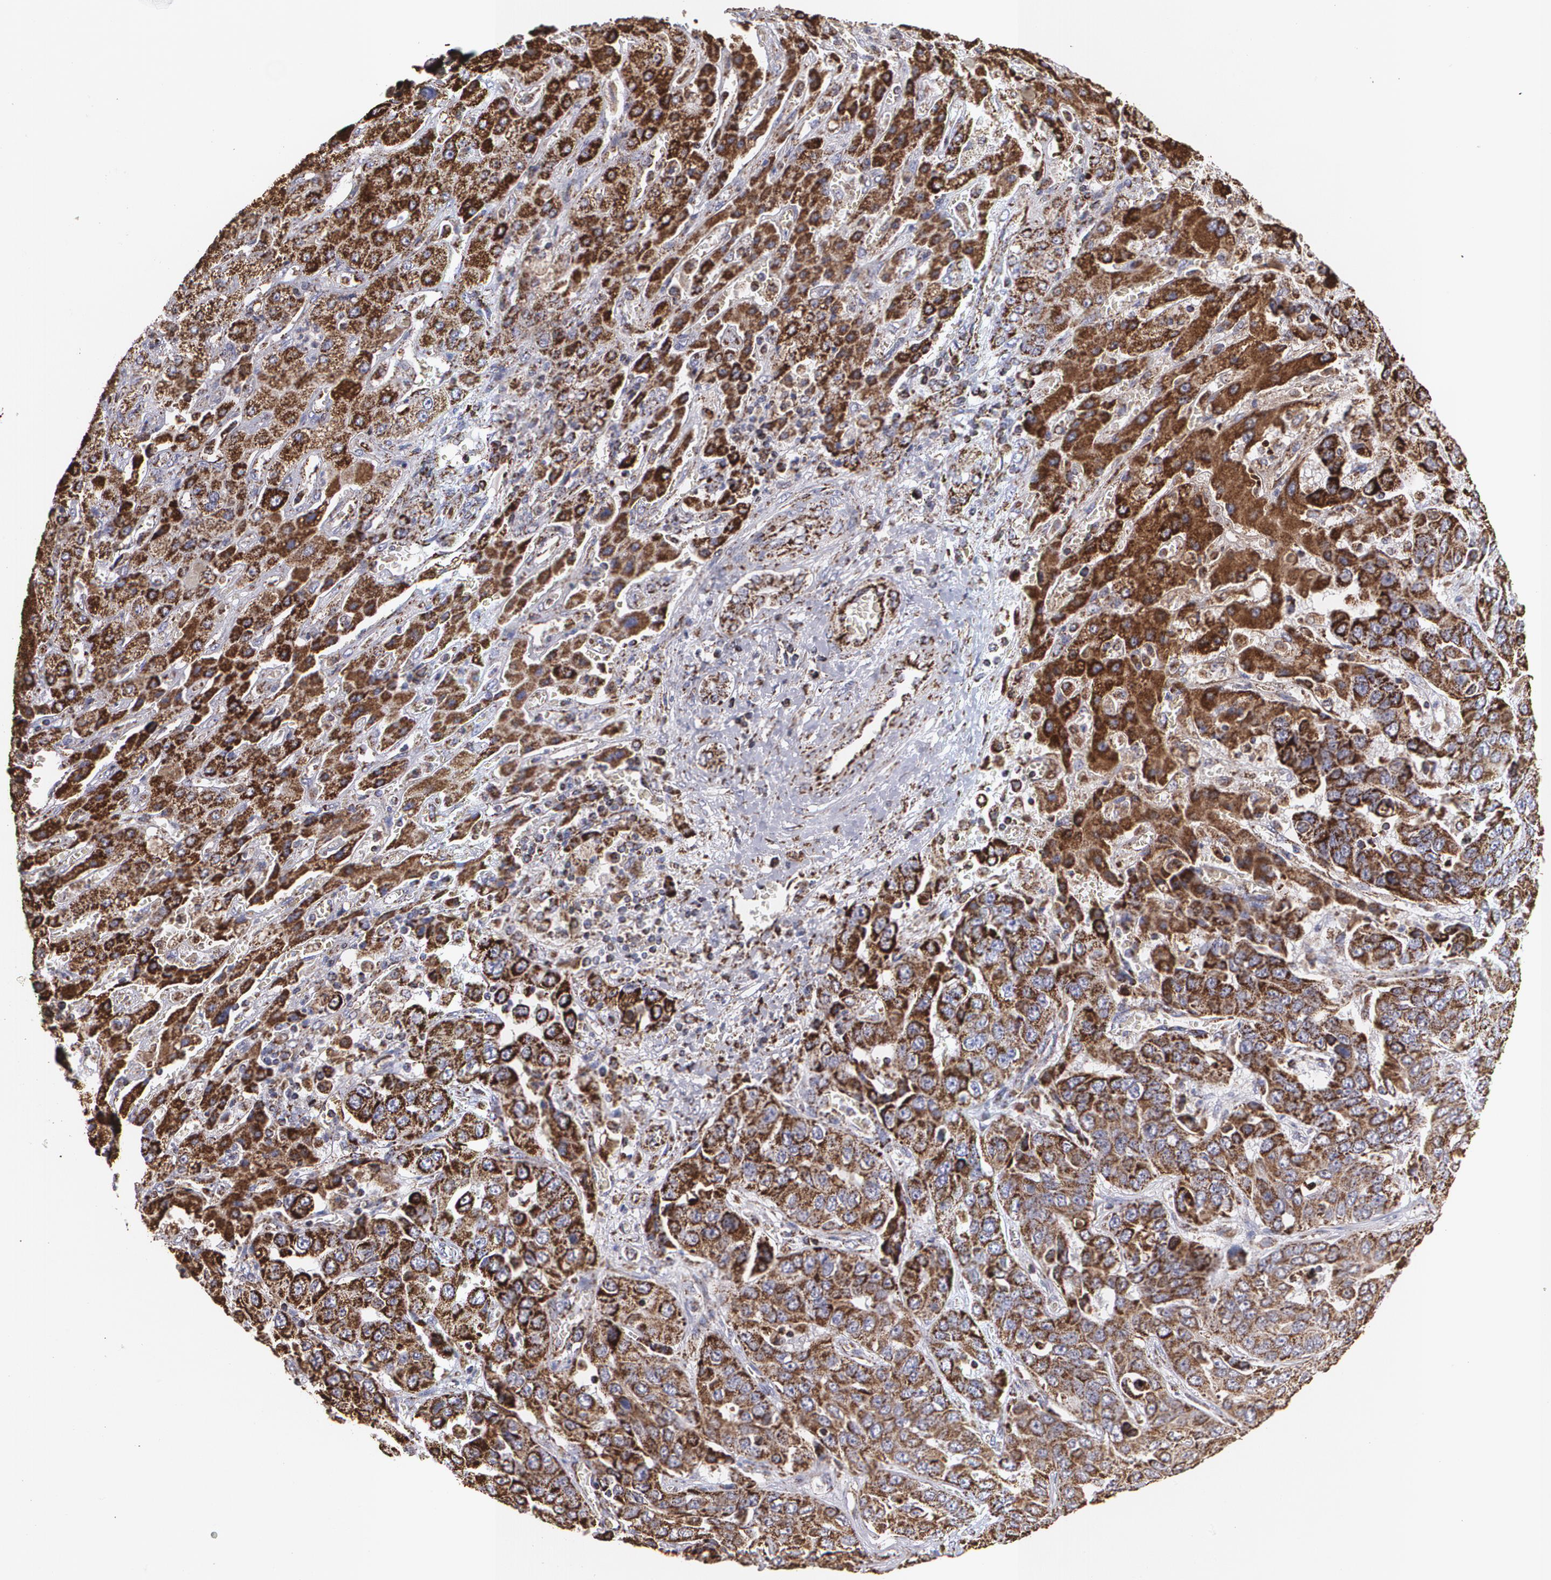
{"staining": {"intensity": "strong", "quantity": ">75%", "location": "cytoplasmic/membranous"}, "tissue": "liver cancer", "cell_type": "Tumor cells", "image_type": "cancer", "snomed": [{"axis": "morphology", "description": "Cholangiocarcinoma"}, {"axis": "topography", "description": "Liver"}], "caption": "The immunohistochemical stain highlights strong cytoplasmic/membranous staining in tumor cells of liver cholangiocarcinoma tissue. (Stains: DAB (3,3'-diaminobenzidine) in brown, nuclei in blue, Microscopy: brightfield microscopy at high magnification).", "gene": "HSPD1", "patient": {"sex": "female", "age": 52}}